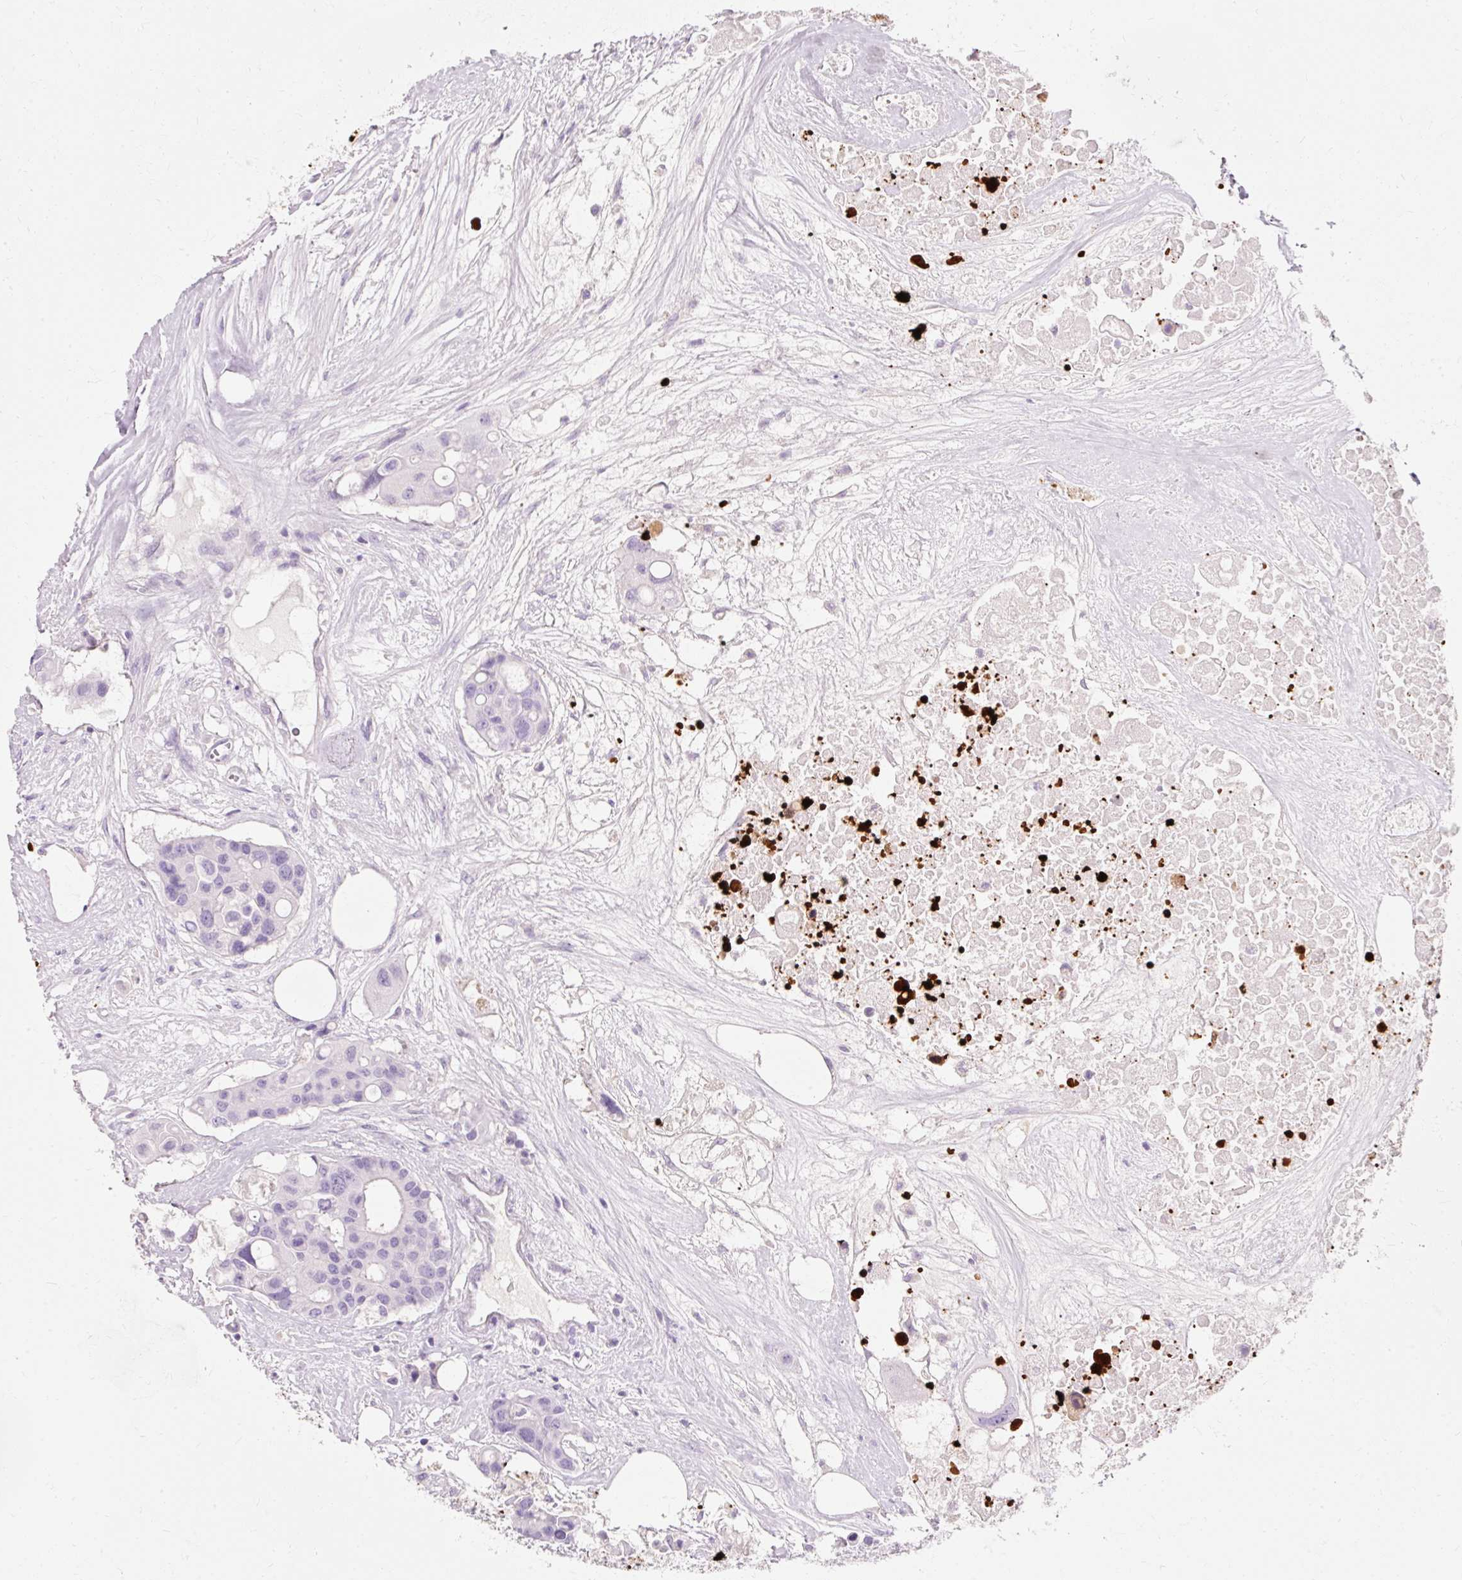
{"staining": {"intensity": "negative", "quantity": "none", "location": "none"}, "tissue": "colorectal cancer", "cell_type": "Tumor cells", "image_type": "cancer", "snomed": [{"axis": "morphology", "description": "Adenocarcinoma, NOS"}, {"axis": "topography", "description": "Colon"}], "caption": "Immunohistochemical staining of adenocarcinoma (colorectal) demonstrates no significant staining in tumor cells.", "gene": "TMEM213", "patient": {"sex": "male", "age": 77}}